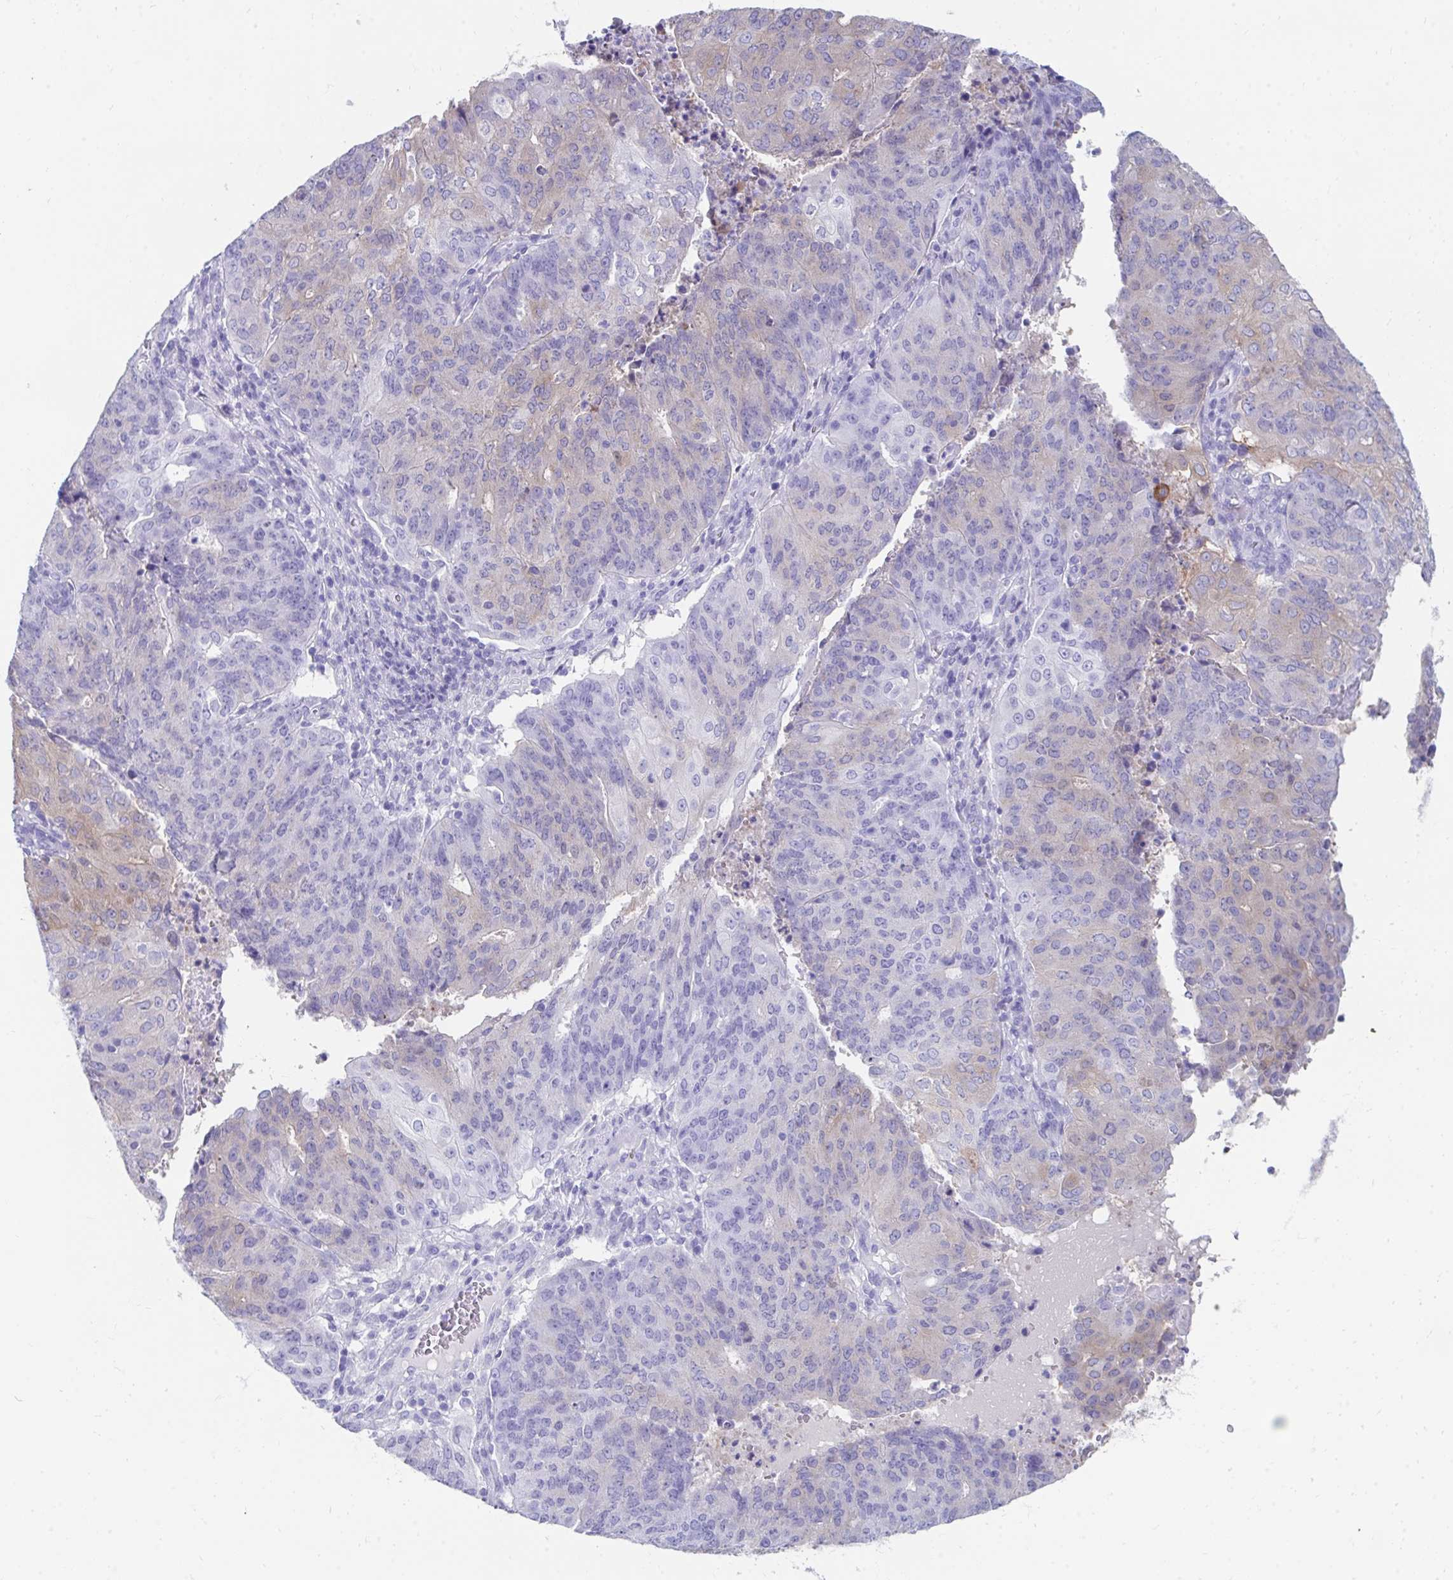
{"staining": {"intensity": "negative", "quantity": "none", "location": "none"}, "tissue": "endometrial cancer", "cell_type": "Tumor cells", "image_type": "cancer", "snomed": [{"axis": "morphology", "description": "Adenocarcinoma, NOS"}, {"axis": "topography", "description": "Endometrium"}], "caption": "Immunohistochemical staining of human endometrial cancer (adenocarcinoma) reveals no significant expression in tumor cells. (Stains: DAB immunohistochemistry with hematoxylin counter stain, Microscopy: brightfield microscopy at high magnification).", "gene": "HGD", "patient": {"sex": "female", "age": 82}}